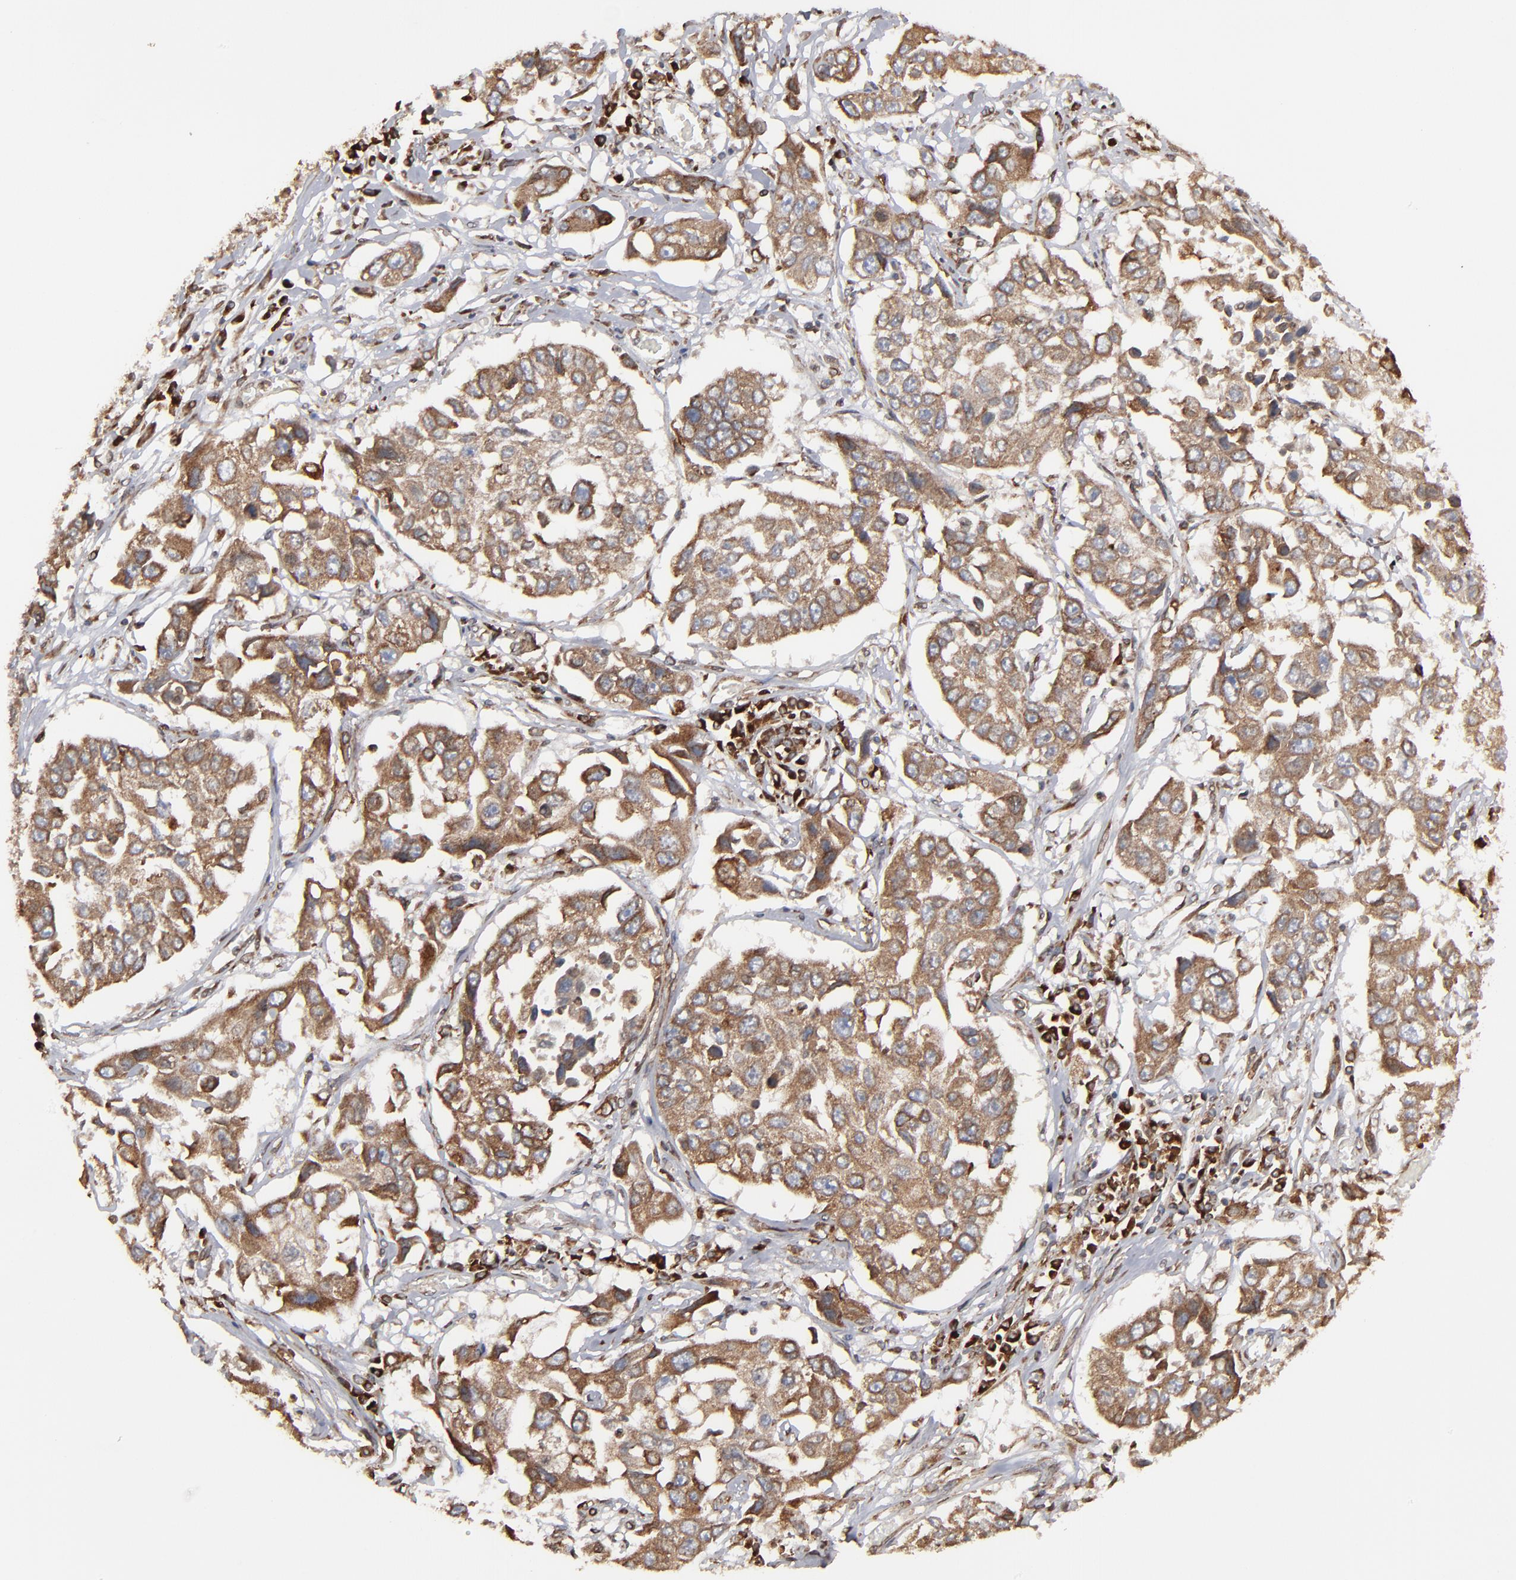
{"staining": {"intensity": "weak", "quantity": ">75%", "location": "cytoplasmic/membranous"}, "tissue": "lung cancer", "cell_type": "Tumor cells", "image_type": "cancer", "snomed": [{"axis": "morphology", "description": "Squamous cell carcinoma, NOS"}, {"axis": "topography", "description": "Lung"}], "caption": "Weak cytoplasmic/membranous expression for a protein is appreciated in about >75% of tumor cells of lung cancer using immunohistochemistry.", "gene": "CNIH1", "patient": {"sex": "male", "age": 71}}